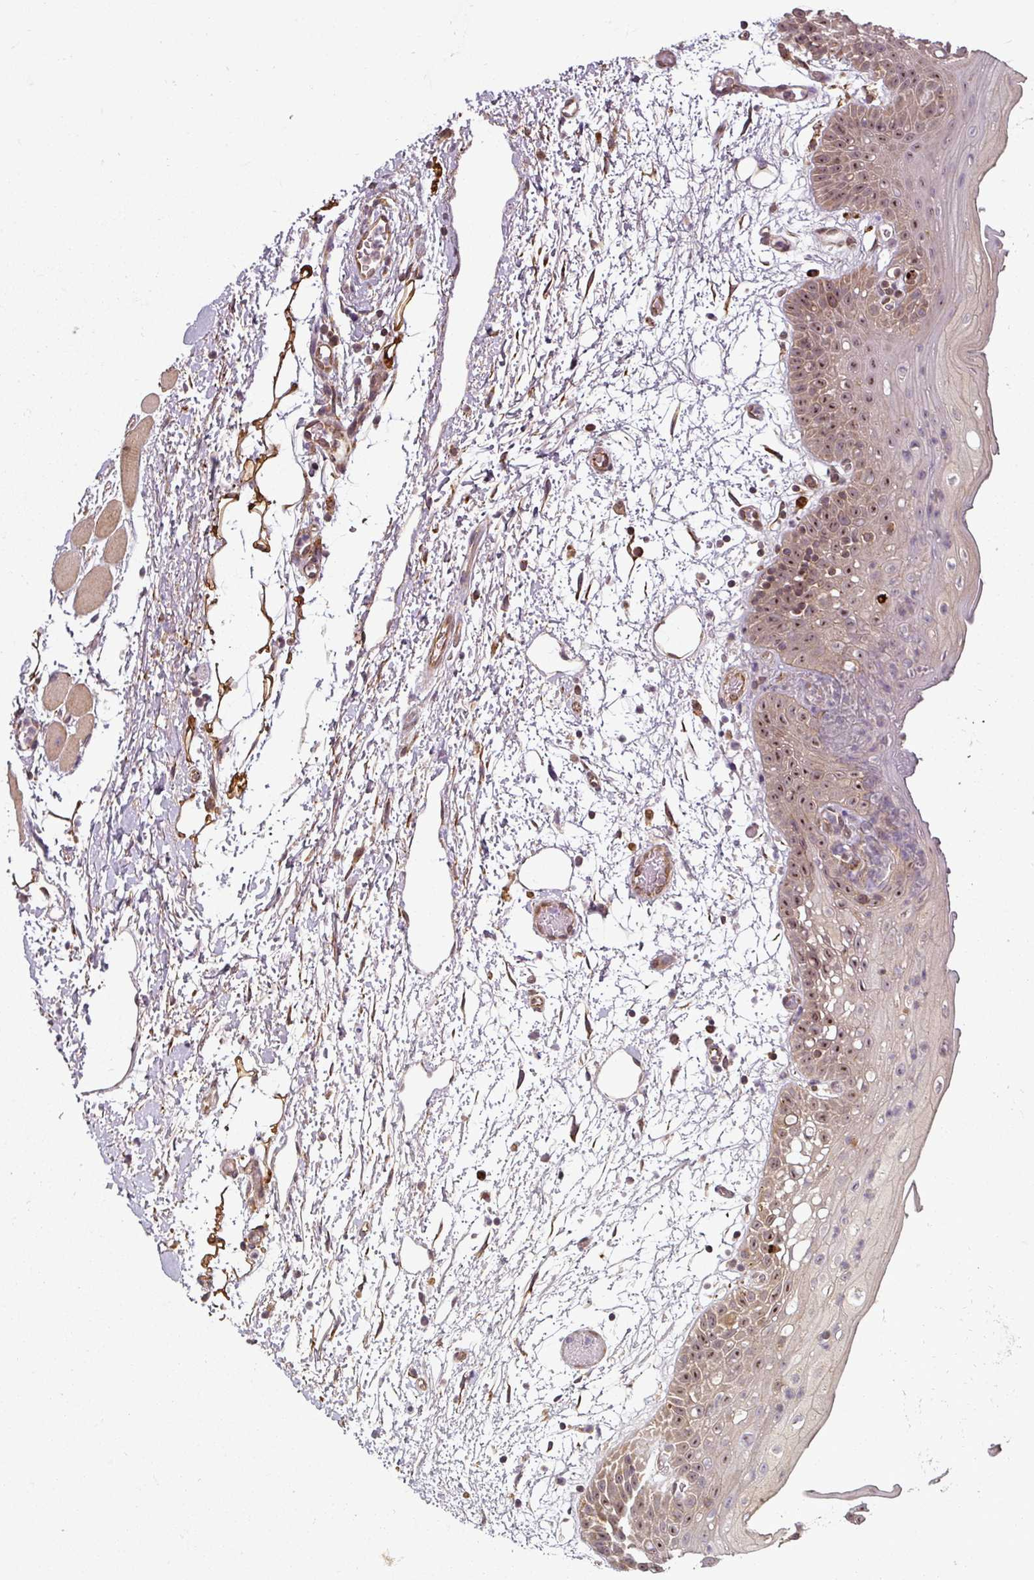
{"staining": {"intensity": "moderate", "quantity": ">75%", "location": "cytoplasmic/membranous,nuclear"}, "tissue": "oral mucosa", "cell_type": "Squamous epithelial cells", "image_type": "normal", "snomed": [{"axis": "morphology", "description": "Normal tissue, NOS"}, {"axis": "topography", "description": "Oral tissue"}, {"axis": "topography", "description": "Tounge, NOS"}], "caption": "Squamous epithelial cells demonstrate medium levels of moderate cytoplasmic/membranous,nuclear staining in about >75% of cells in unremarkable human oral mucosa.", "gene": "DIMT1", "patient": {"sex": "female", "age": 59}}